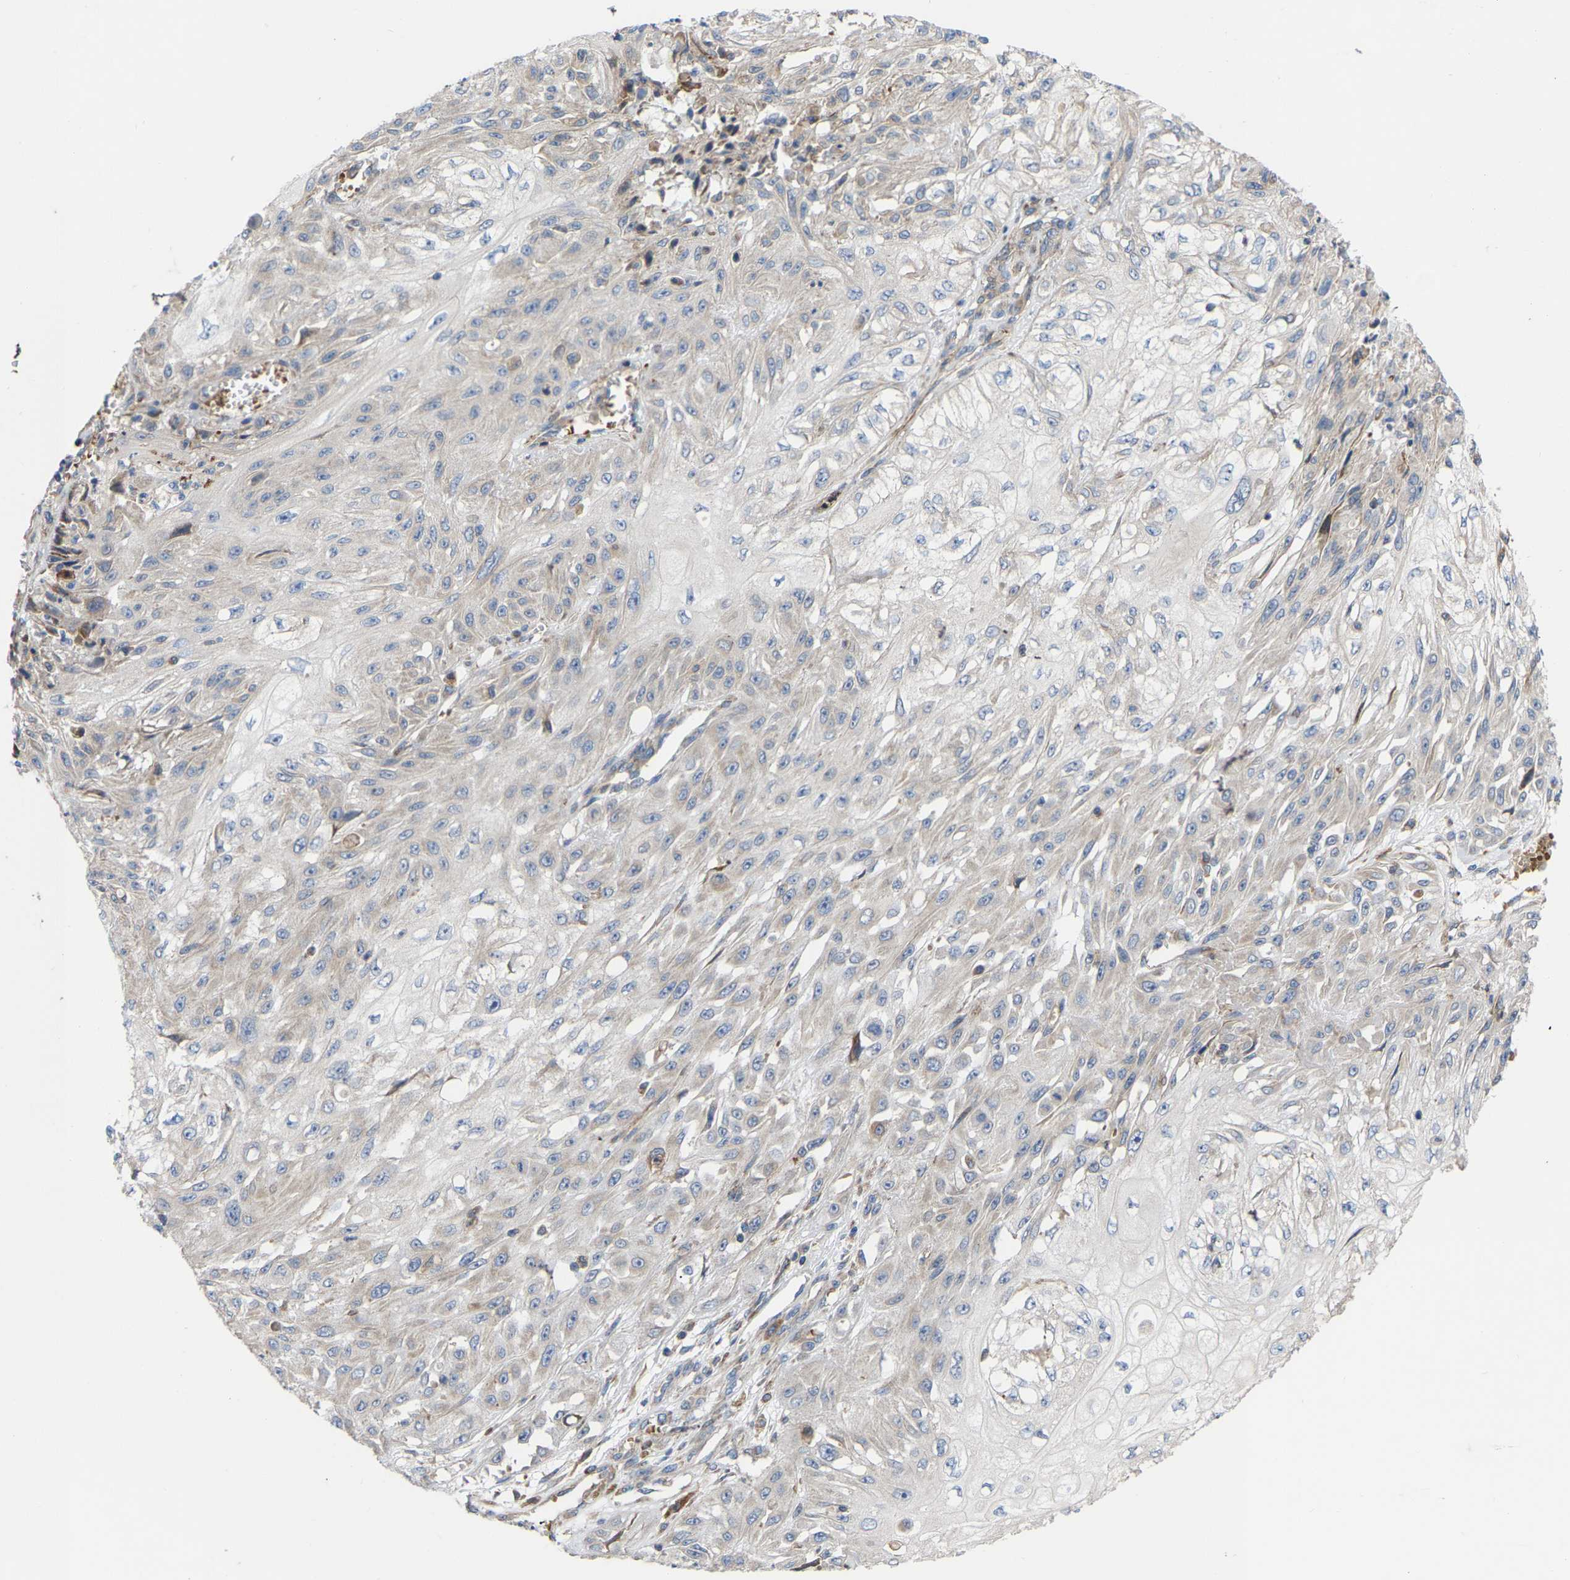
{"staining": {"intensity": "negative", "quantity": "none", "location": "none"}, "tissue": "skin cancer", "cell_type": "Tumor cells", "image_type": "cancer", "snomed": [{"axis": "morphology", "description": "Squamous cell carcinoma, NOS"}, {"axis": "morphology", "description": "Squamous cell carcinoma, metastatic, NOS"}, {"axis": "topography", "description": "Skin"}, {"axis": "topography", "description": "Lymph node"}], "caption": "Immunohistochemical staining of skin cancer reveals no significant staining in tumor cells. (Immunohistochemistry (ihc), brightfield microscopy, high magnification).", "gene": "TOR1B", "patient": {"sex": "male", "age": 75}}